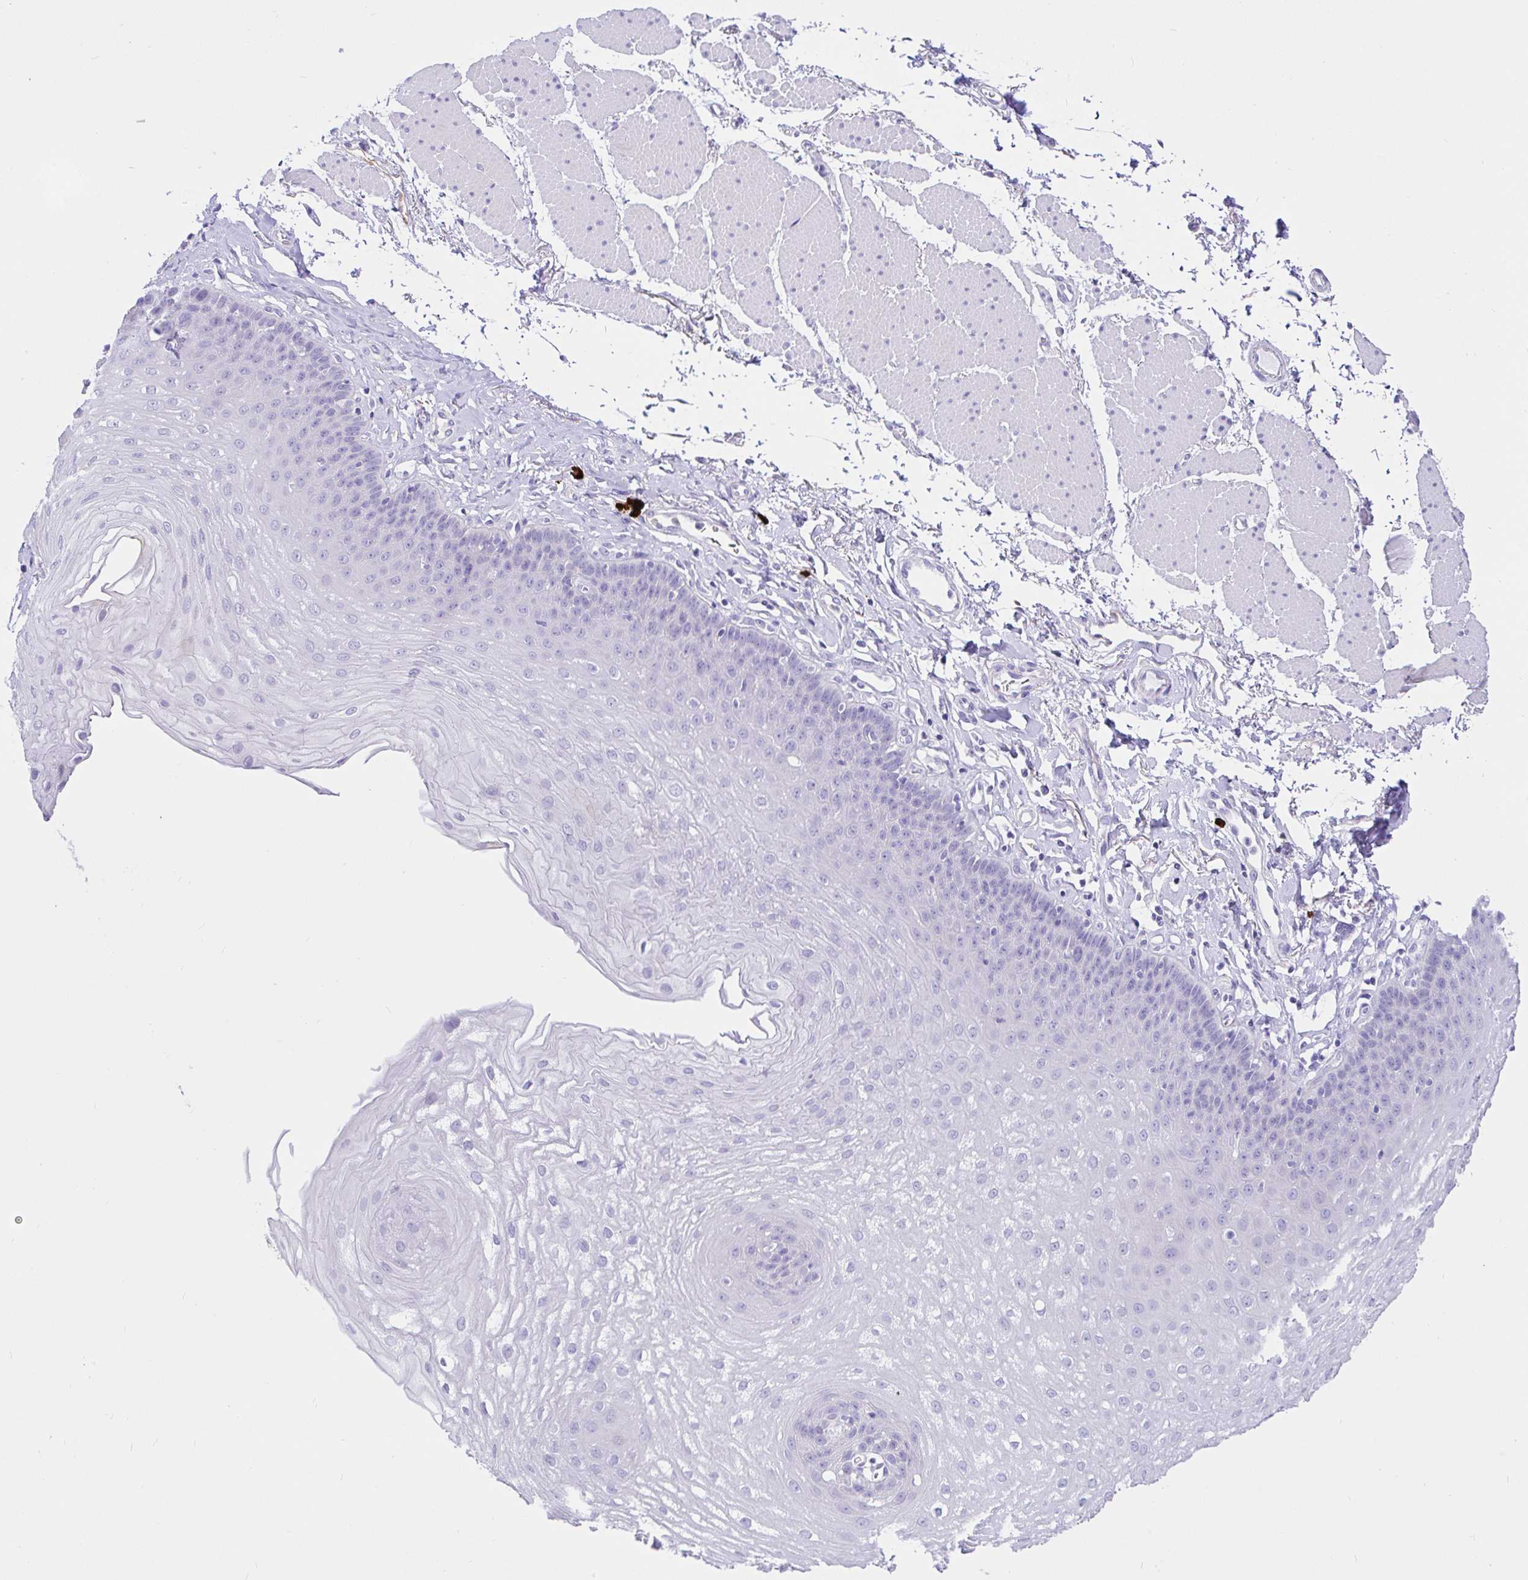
{"staining": {"intensity": "negative", "quantity": "none", "location": "none"}, "tissue": "esophagus", "cell_type": "Squamous epithelial cells", "image_type": "normal", "snomed": [{"axis": "morphology", "description": "Normal tissue, NOS"}, {"axis": "topography", "description": "Esophagus"}], "caption": "Immunohistochemical staining of benign human esophagus reveals no significant staining in squamous epithelial cells.", "gene": "CCDC62", "patient": {"sex": "female", "age": 81}}